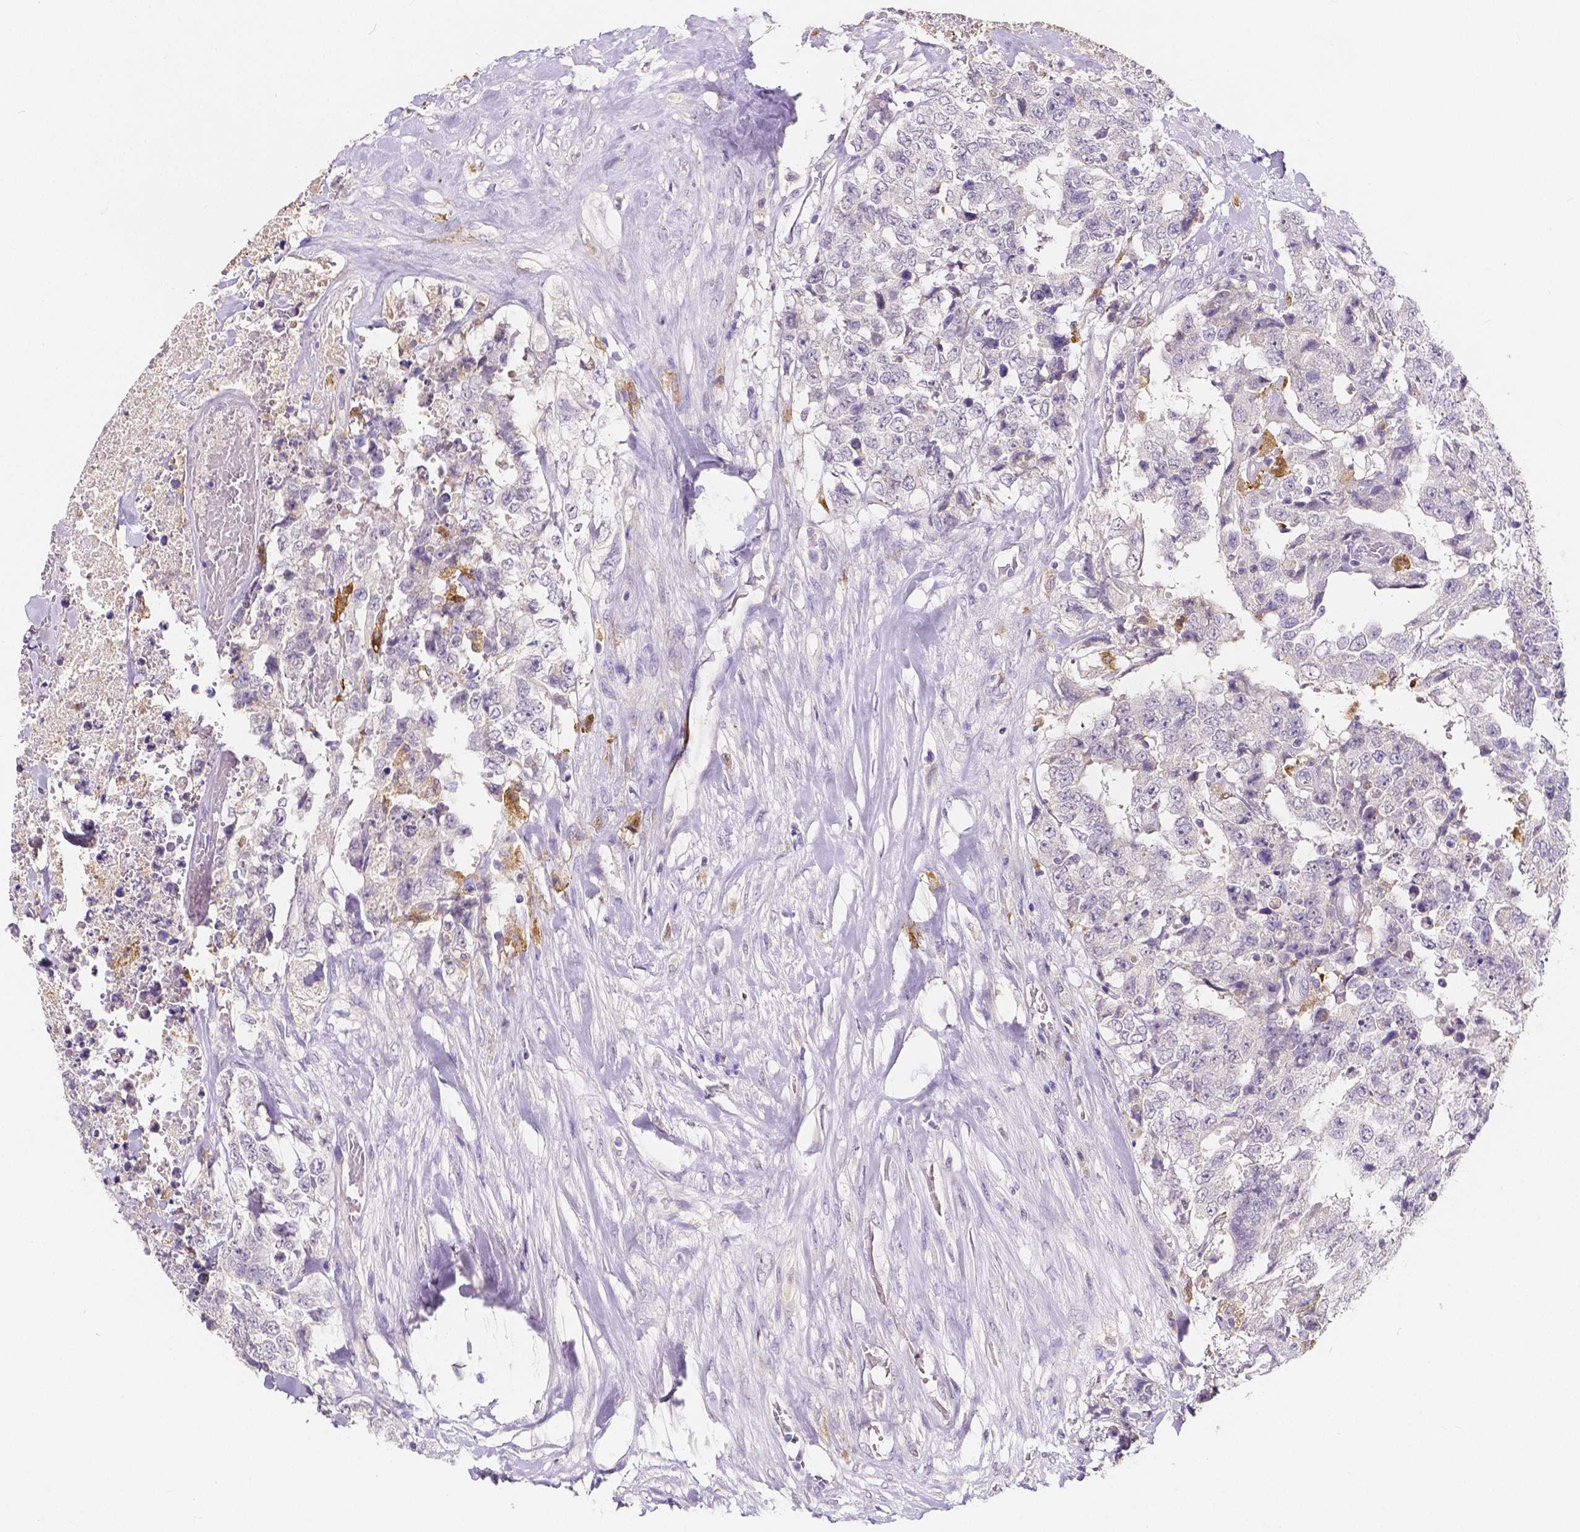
{"staining": {"intensity": "negative", "quantity": "none", "location": "none"}, "tissue": "testis cancer", "cell_type": "Tumor cells", "image_type": "cancer", "snomed": [{"axis": "morphology", "description": "Carcinoma, Embryonal, NOS"}, {"axis": "topography", "description": "Testis"}], "caption": "Testis cancer stained for a protein using immunohistochemistry (IHC) demonstrates no positivity tumor cells.", "gene": "ACP5", "patient": {"sex": "male", "age": 24}}